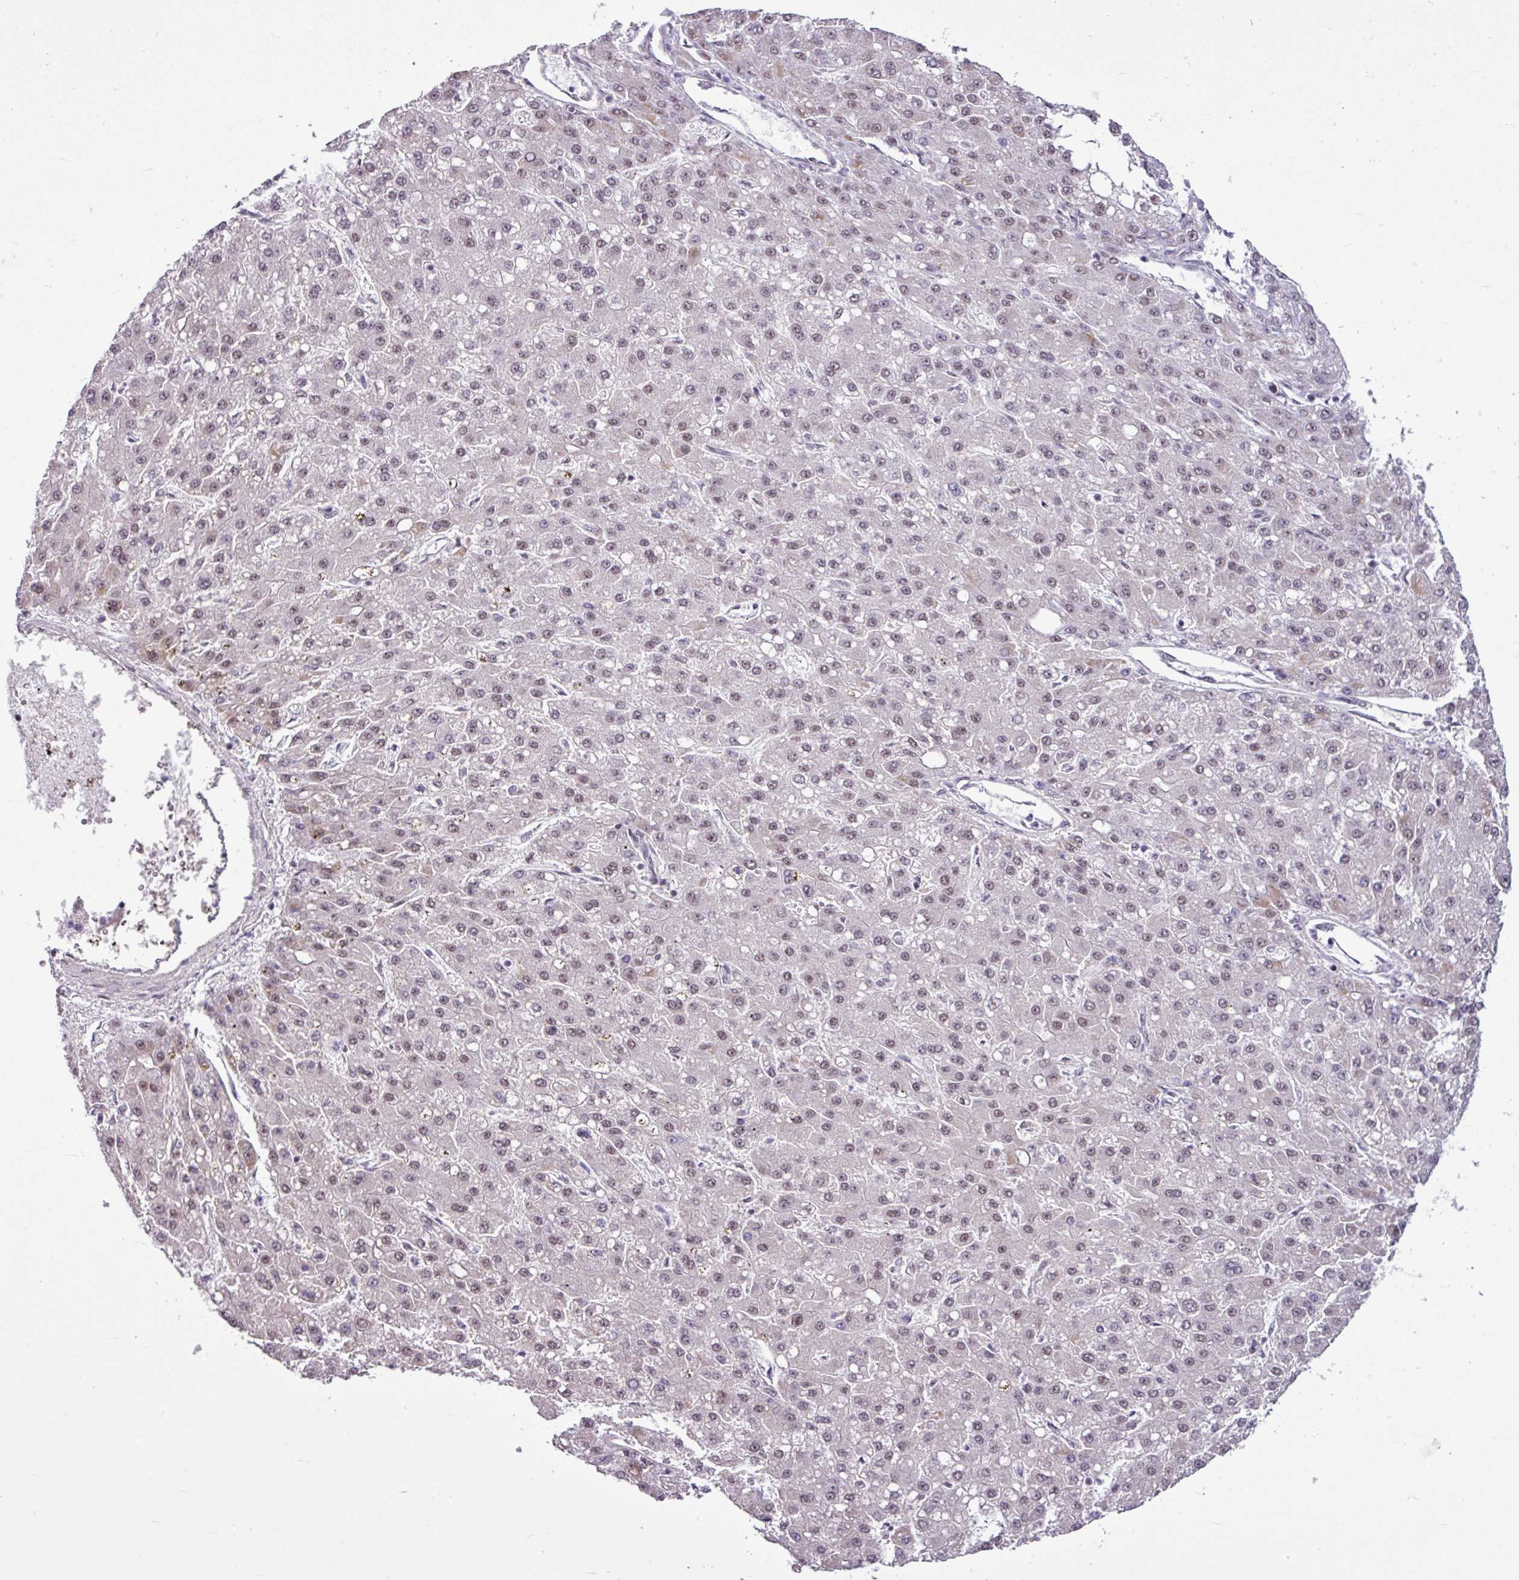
{"staining": {"intensity": "moderate", "quantity": "25%-75%", "location": "nuclear"}, "tissue": "liver cancer", "cell_type": "Tumor cells", "image_type": "cancer", "snomed": [{"axis": "morphology", "description": "Carcinoma, Hepatocellular, NOS"}, {"axis": "topography", "description": "Liver"}], "caption": "Hepatocellular carcinoma (liver) stained with immunohistochemistry (IHC) exhibits moderate nuclear positivity in about 25%-75% of tumor cells.", "gene": "UTP18", "patient": {"sex": "male", "age": 67}}